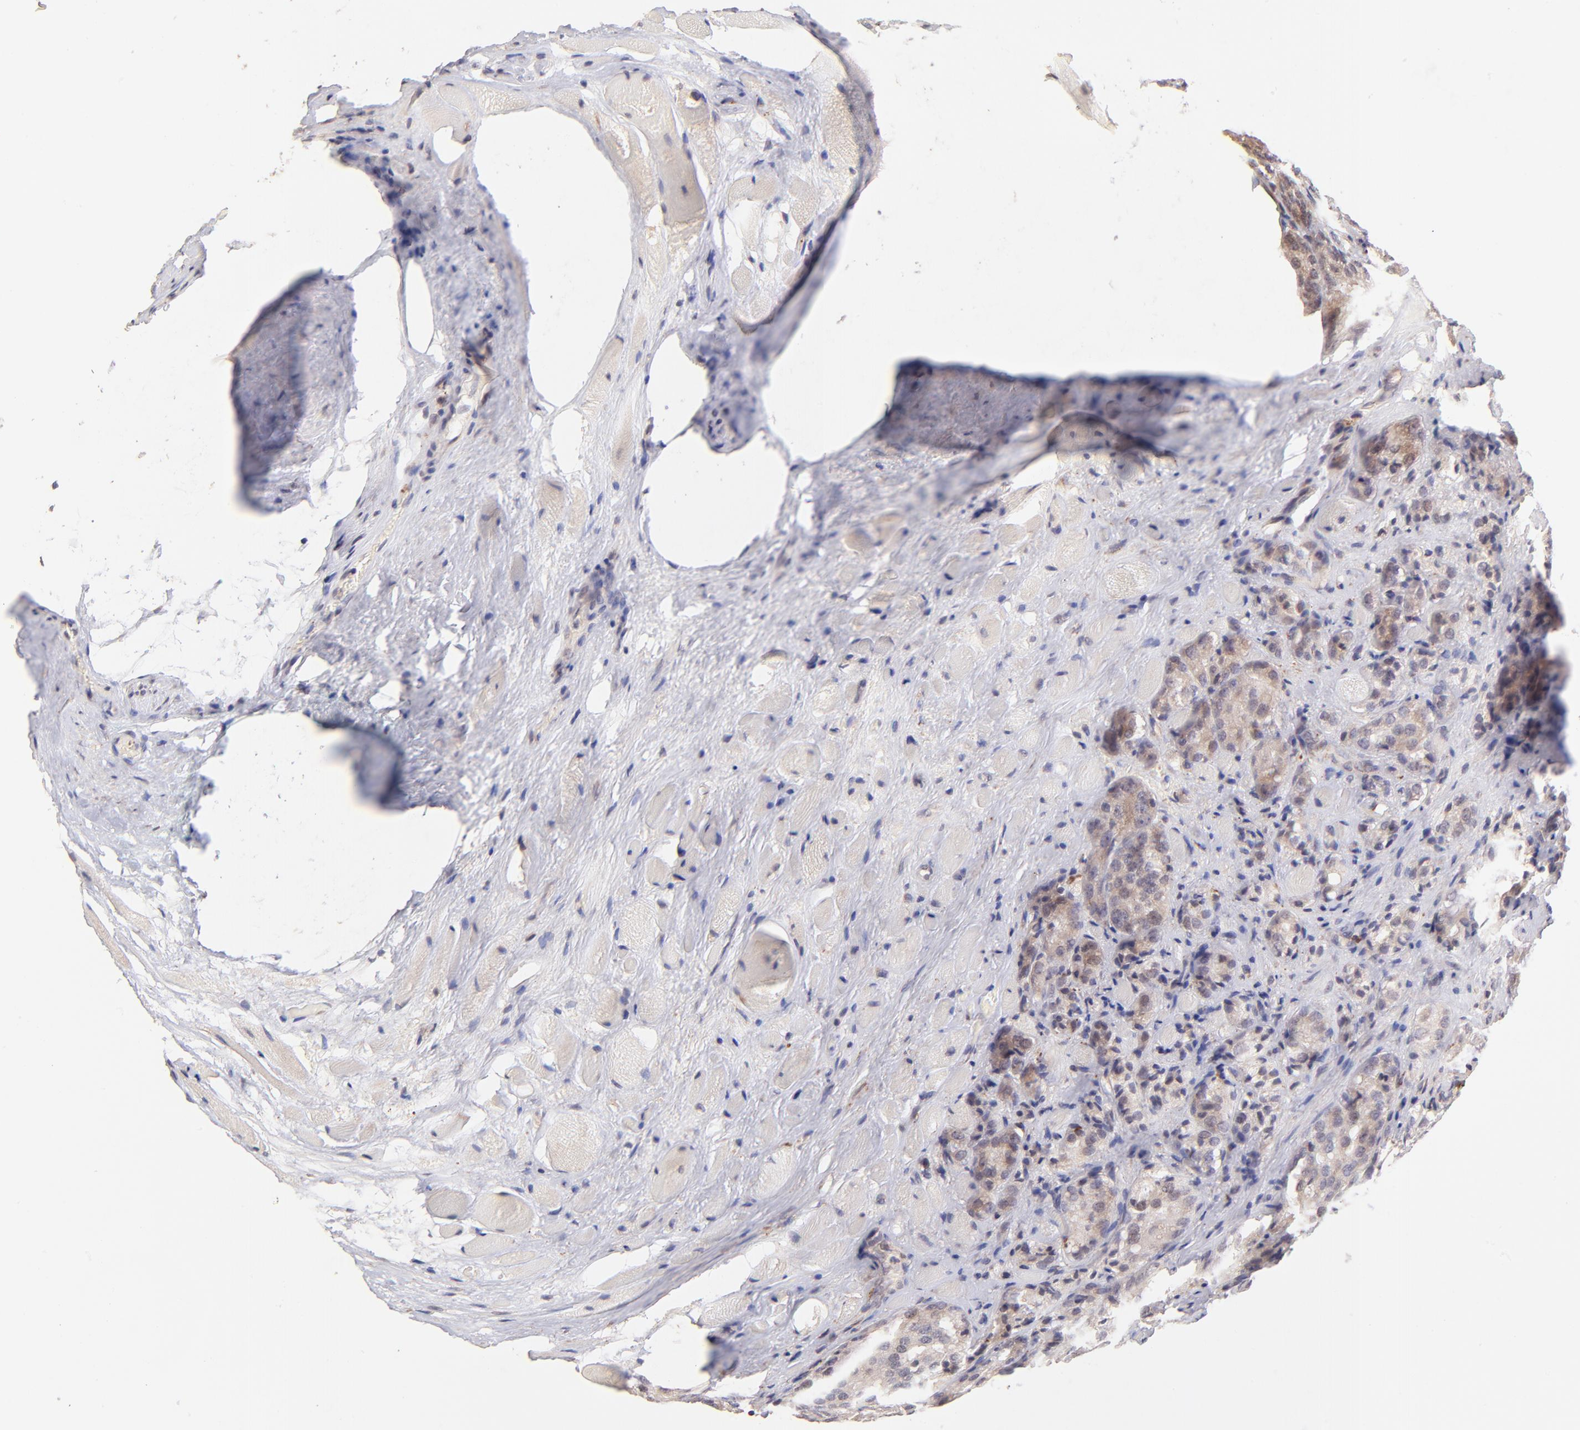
{"staining": {"intensity": "weak", "quantity": "<25%", "location": "cytoplasmic/membranous"}, "tissue": "prostate cancer", "cell_type": "Tumor cells", "image_type": "cancer", "snomed": [{"axis": "morphology", "description": "Adenocarcinoma, Medium grade"}, {"axis": "topography", "description": "Prostate"}], "caption": "IHC of prostate cancer displays no expression in tumor cells. (Brightfield microscopy of DAB immunohistochemistry at high magnification).", "gene": "SPARC", "patient": {"sex": "male", "age": 60}}